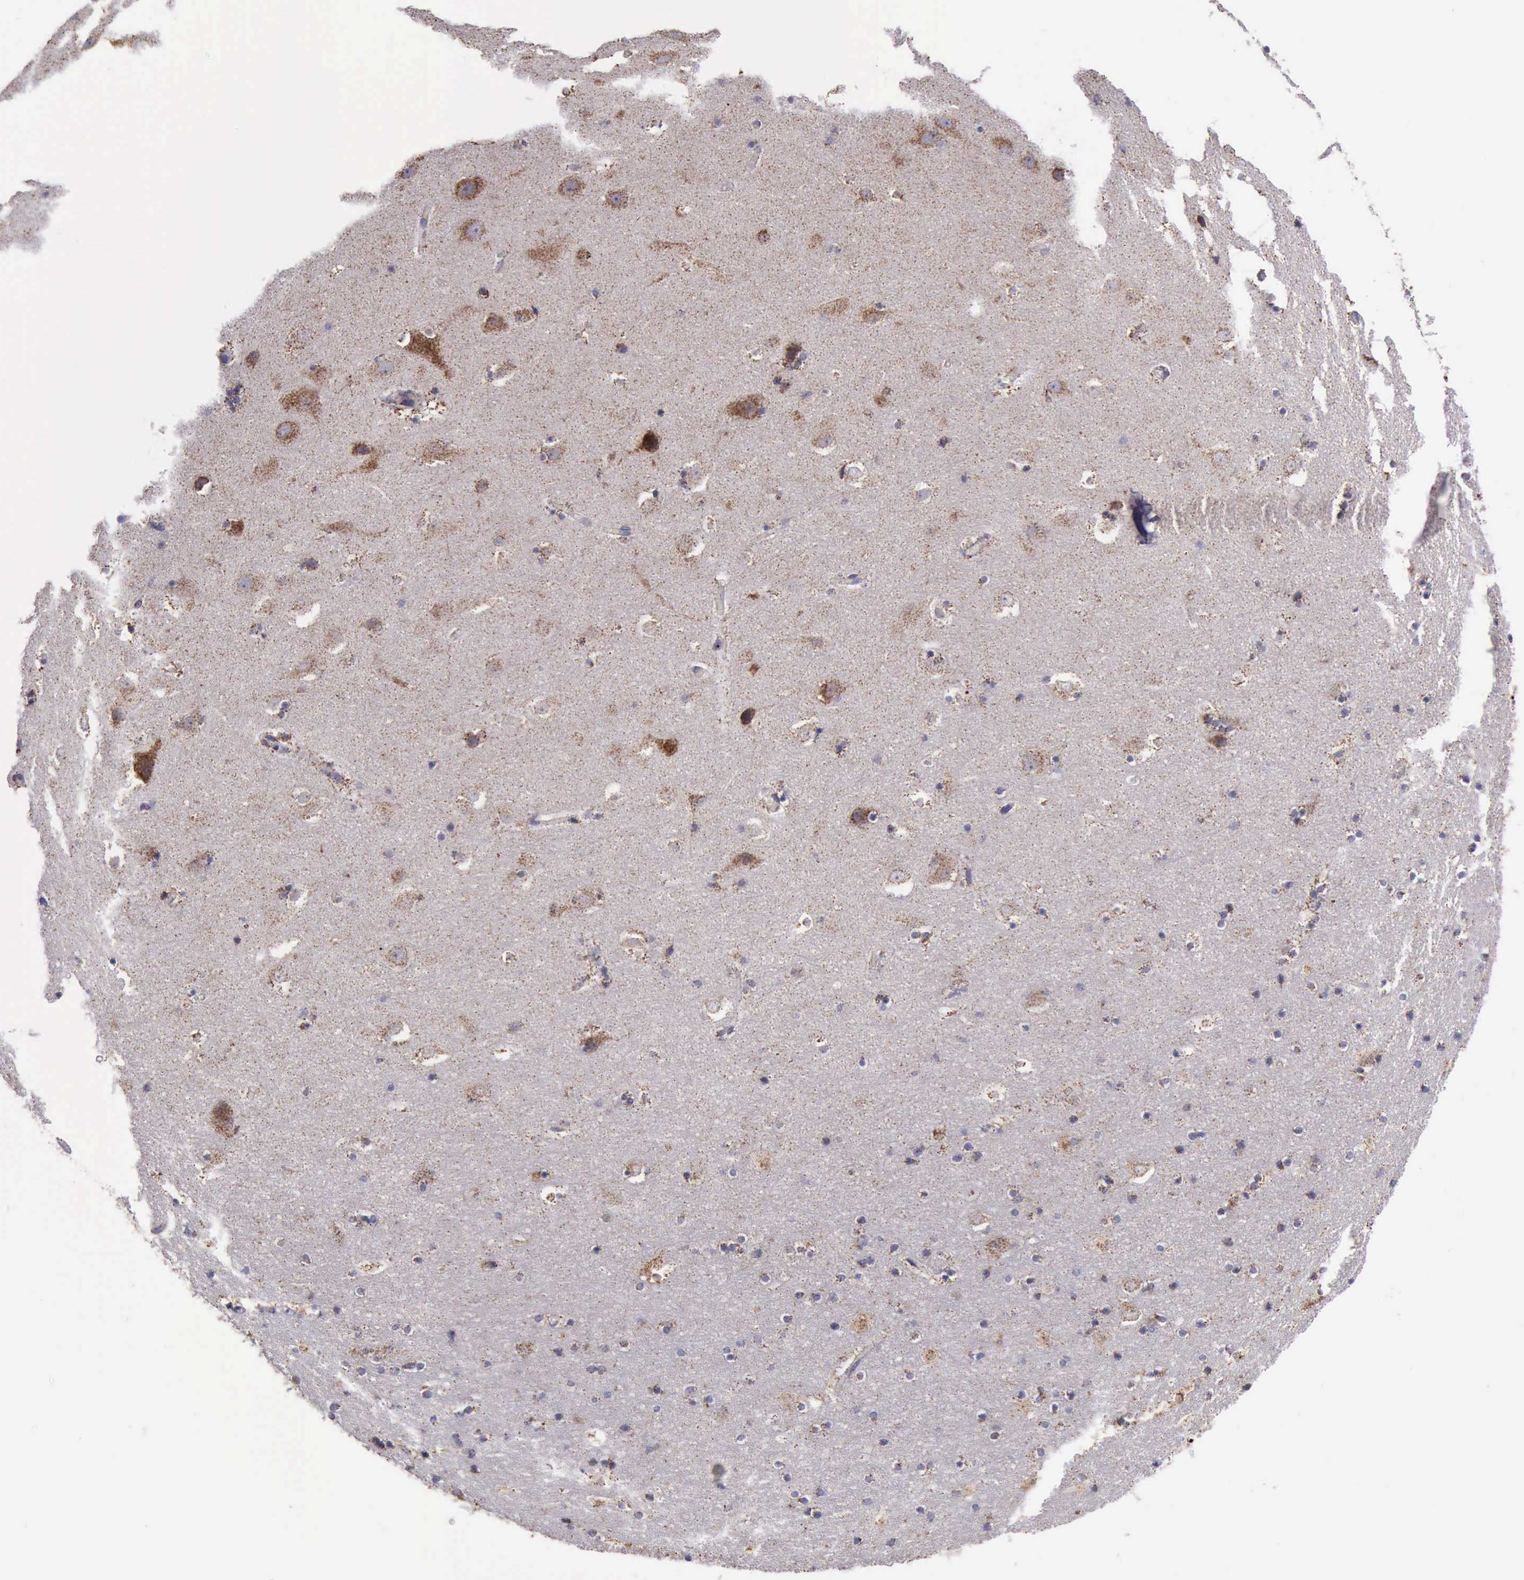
{"staining": {"intensity": "weak", "quantity": "25%-75%", "location": "cytoplasmic/membranous"}, "tissue": "hippocampus", "cell_type": "Glial cells", "image_type": "normal", "snomed": [{"axis": "morphology", "description": "Normal tissue, NOS"}, {"axis": "topography", "description": "Hippocampus"}], "caption": "A brown stain shows weak cytoplasmic/membranous expression of a protein in glial cells of normal hippocampus.", "gene": "TXN2", "patient": {"sex": "male", "age": 45}}